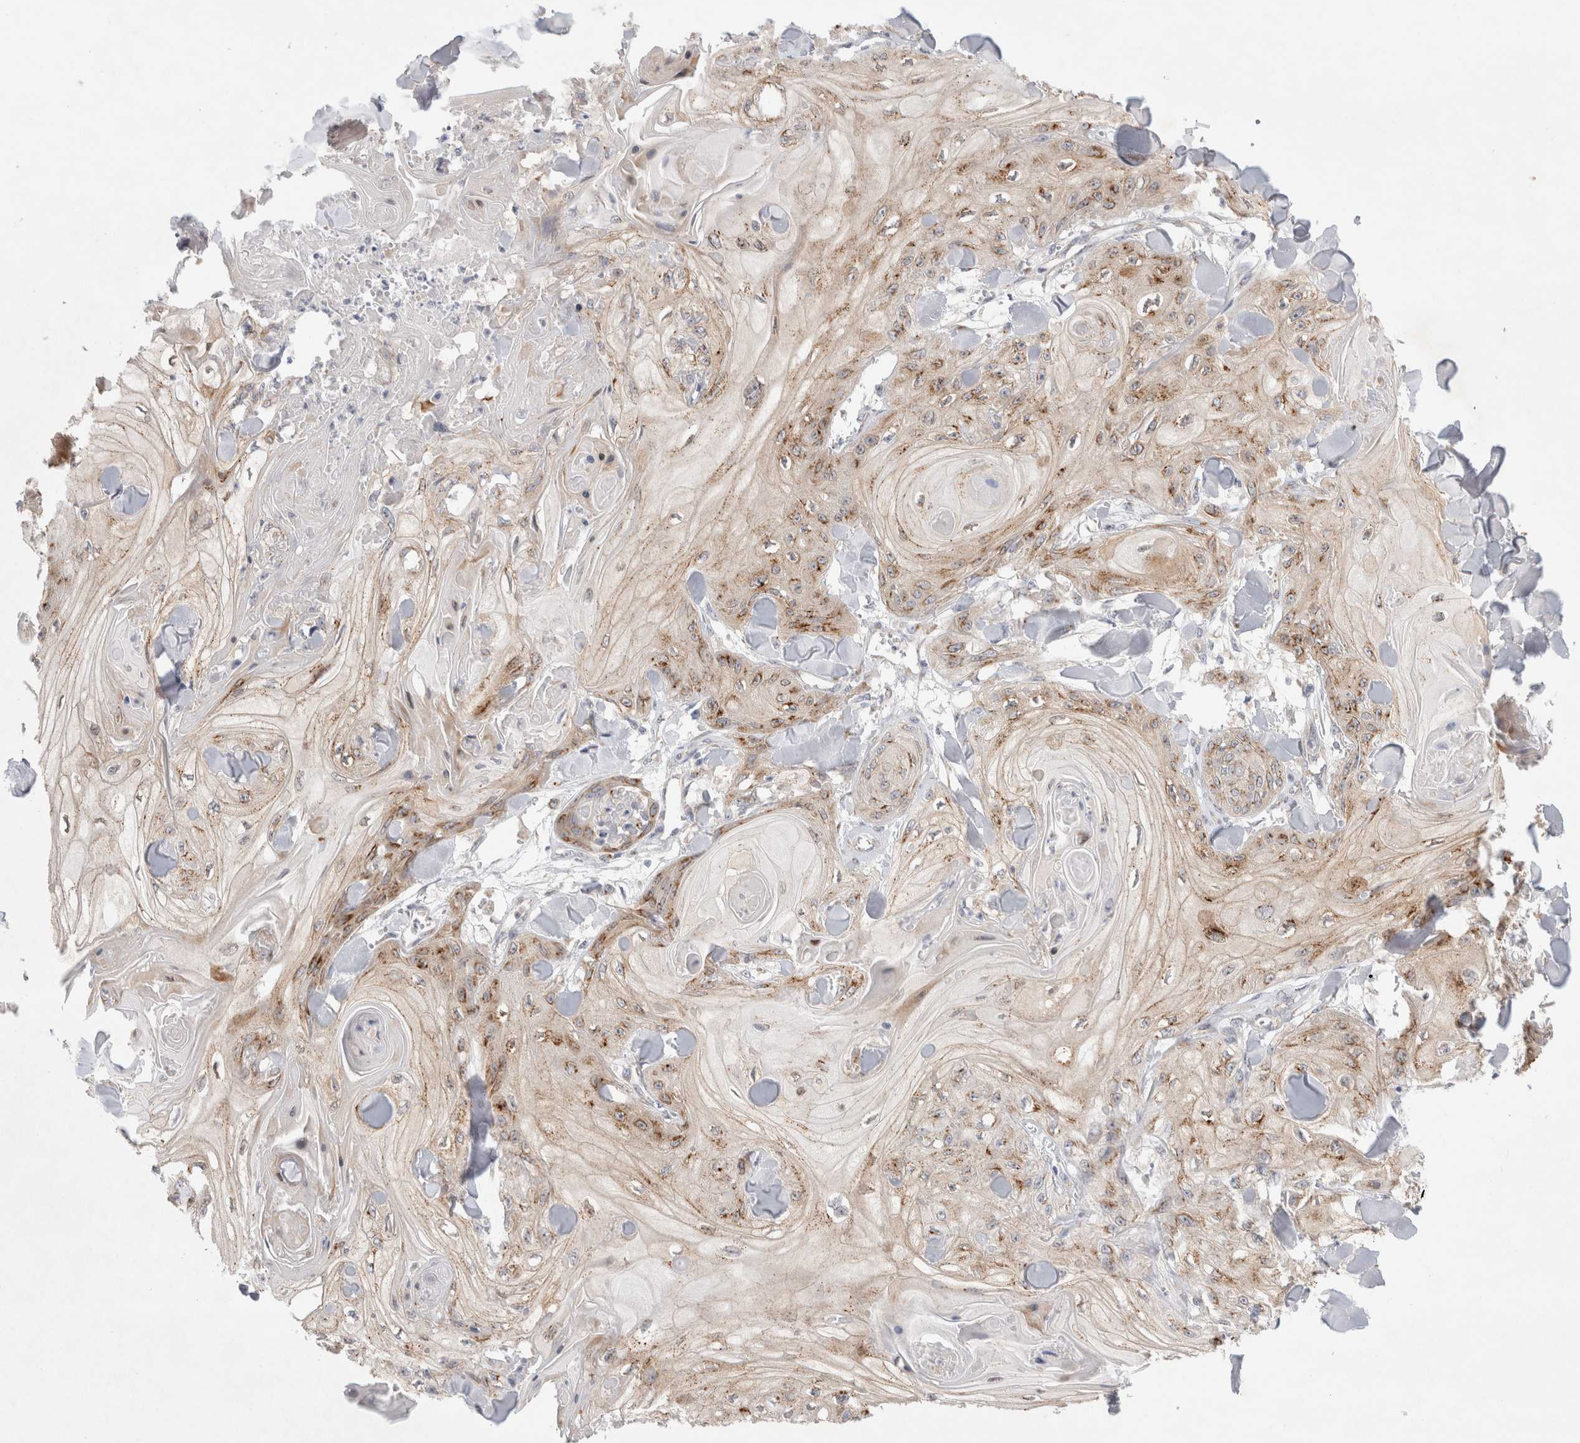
{"staining": {"intensity": "moderate", "quantity": ">75%", "location": "cytoplasmic/membranous"}, "tissue": "skin cancer", "cell_type": "Tumor cells", "image_type": "cancer", "snomed": [{"axis": "morphology", "description": "Squamous cell carcinoma, NOS"}, {"axis": "topography", "description": "Skin"}], "caption": "Squamous cell carcinoma (skin) stained for a protein displays moderate cytoplasmic/membranous positivity in tumor cells.", "gene": "BICD2", "patient": {"sex": "male", "age": 74}}